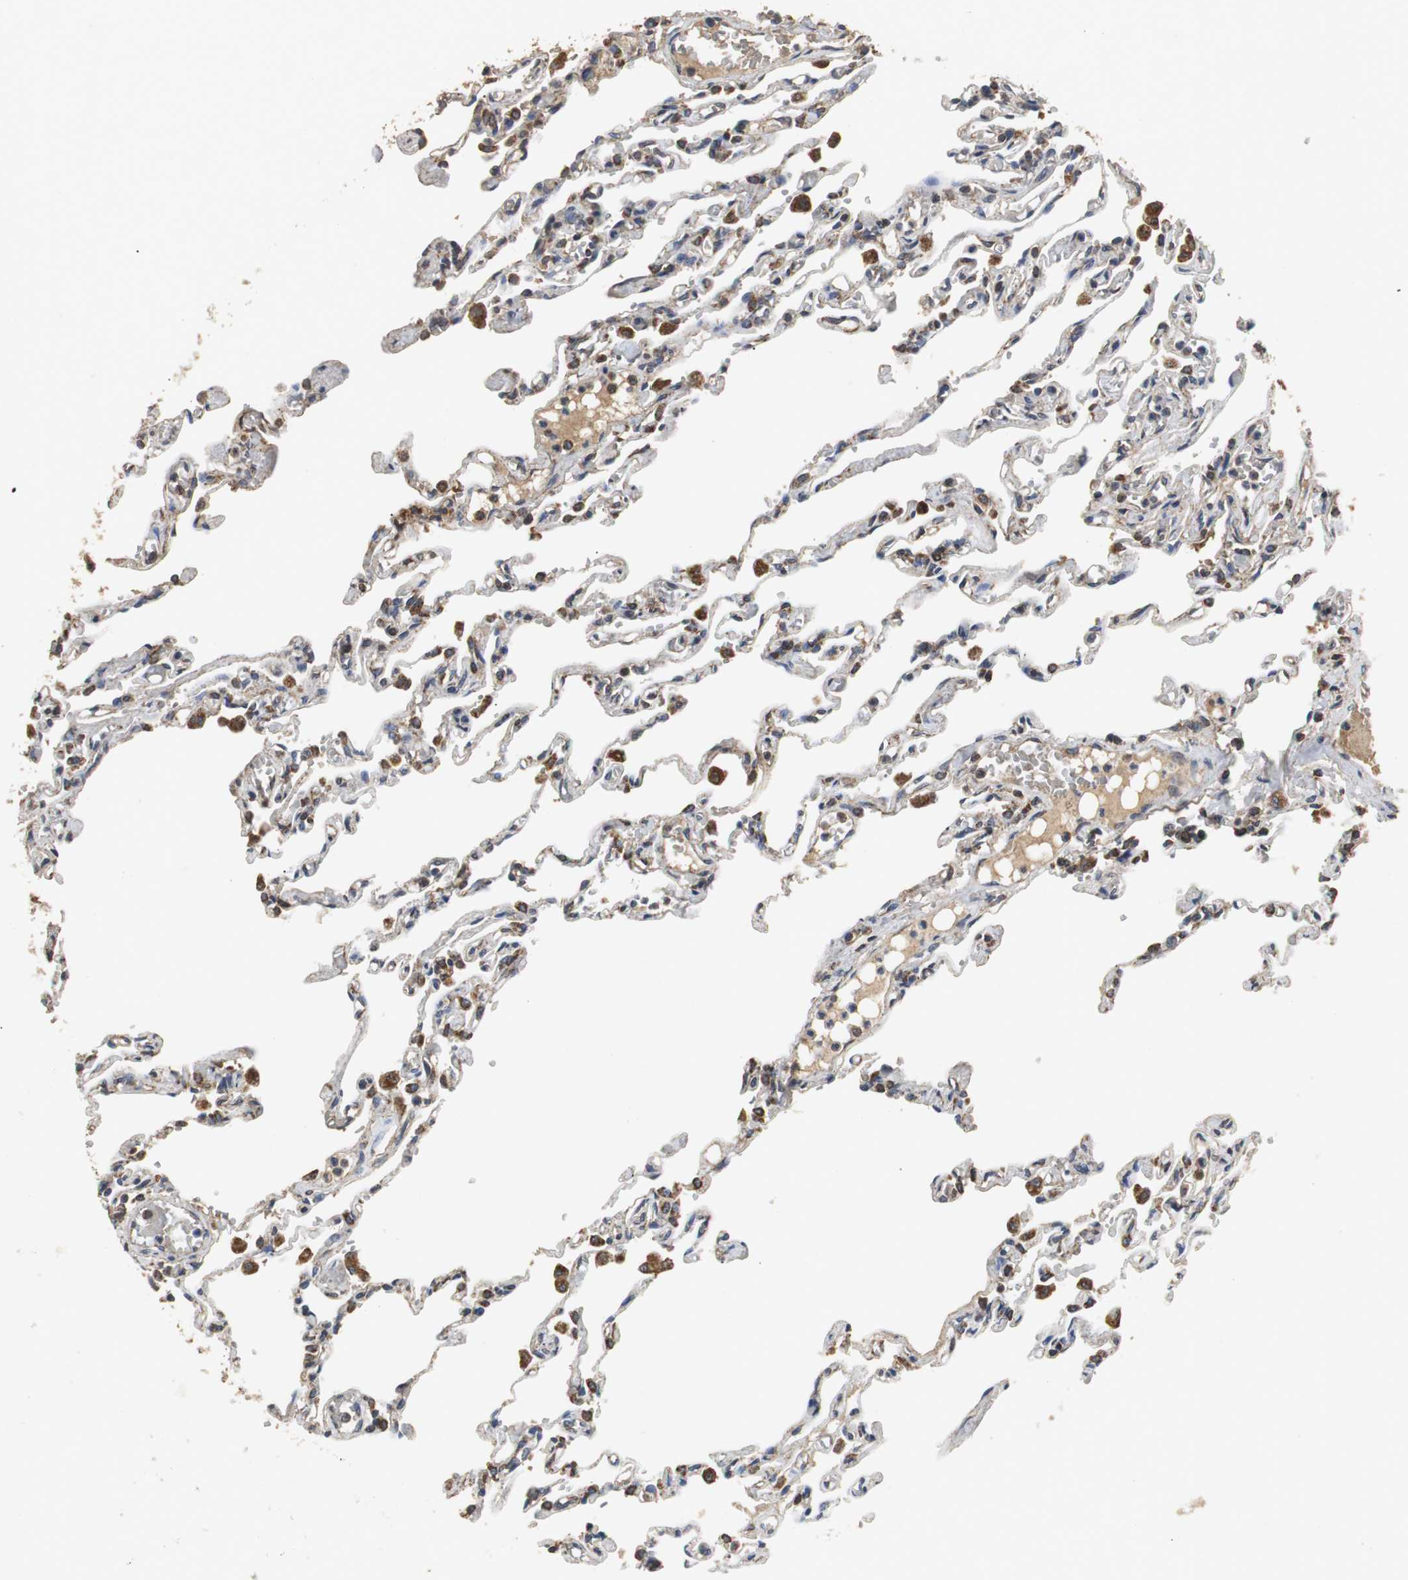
{"staining": {"intensity": "strong", "quantity": "<25%", "location": "cytoplasmic/membranous,nuclear"}, "tissue": "lung", "cell_type": "Alveolar cells", "image_type": "normal", "snomed": [{"axis": "morphology", "description": "Normal tissue, NOS"}, {"axis": "topography", "description": "Lung"}], "caption": "A photomicrograph showing strong cytoplasmic/membranous,nuclear positivity in about <25% of alveolar cells in unremarkable lung, as visualized by brown immunohistochemical staining.", "gene": "NNT", "patient": {"sex": "male", "age": 21}}